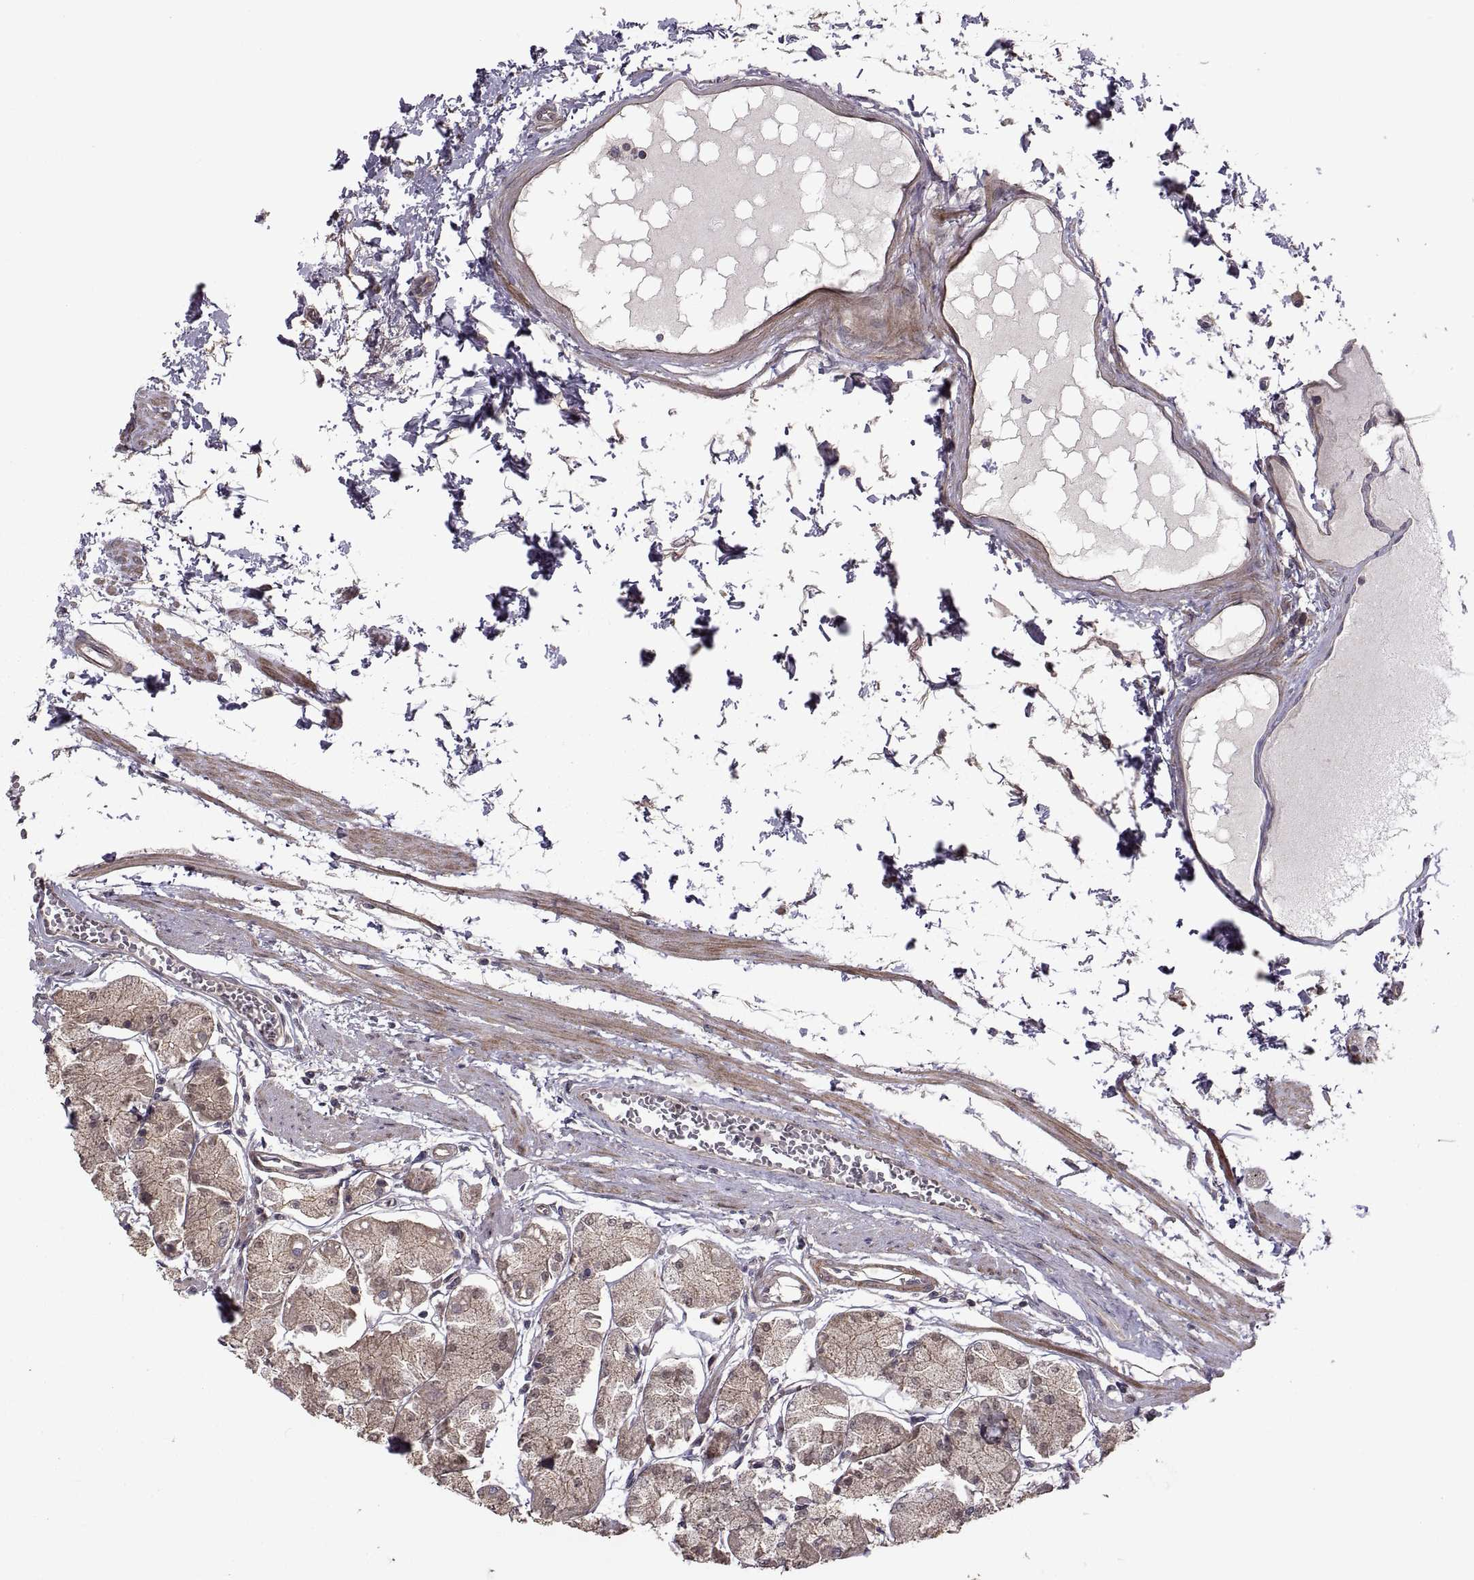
{"staining": {"intensity": "moderate", "quantity": "25%-75%", "location": "cytoplasmic/membranous"}, "tissue": "stomach", "cell_type": "Glandular cells", "image_type": "normal", "snomed": [{"axis": "morphology", "description": "Normal tissue, NOS"}, {"axis": "topography", "description": "Stomach, upper"}], "caption": "DAB immunohistochemical staining of unremarkable stomach reveals moderate cytoplasmic/membranous protein positivity in about 25%-75% of glandular cells.", "gene": "PMM2", "patient": {"sex": "male", "age": 60}}